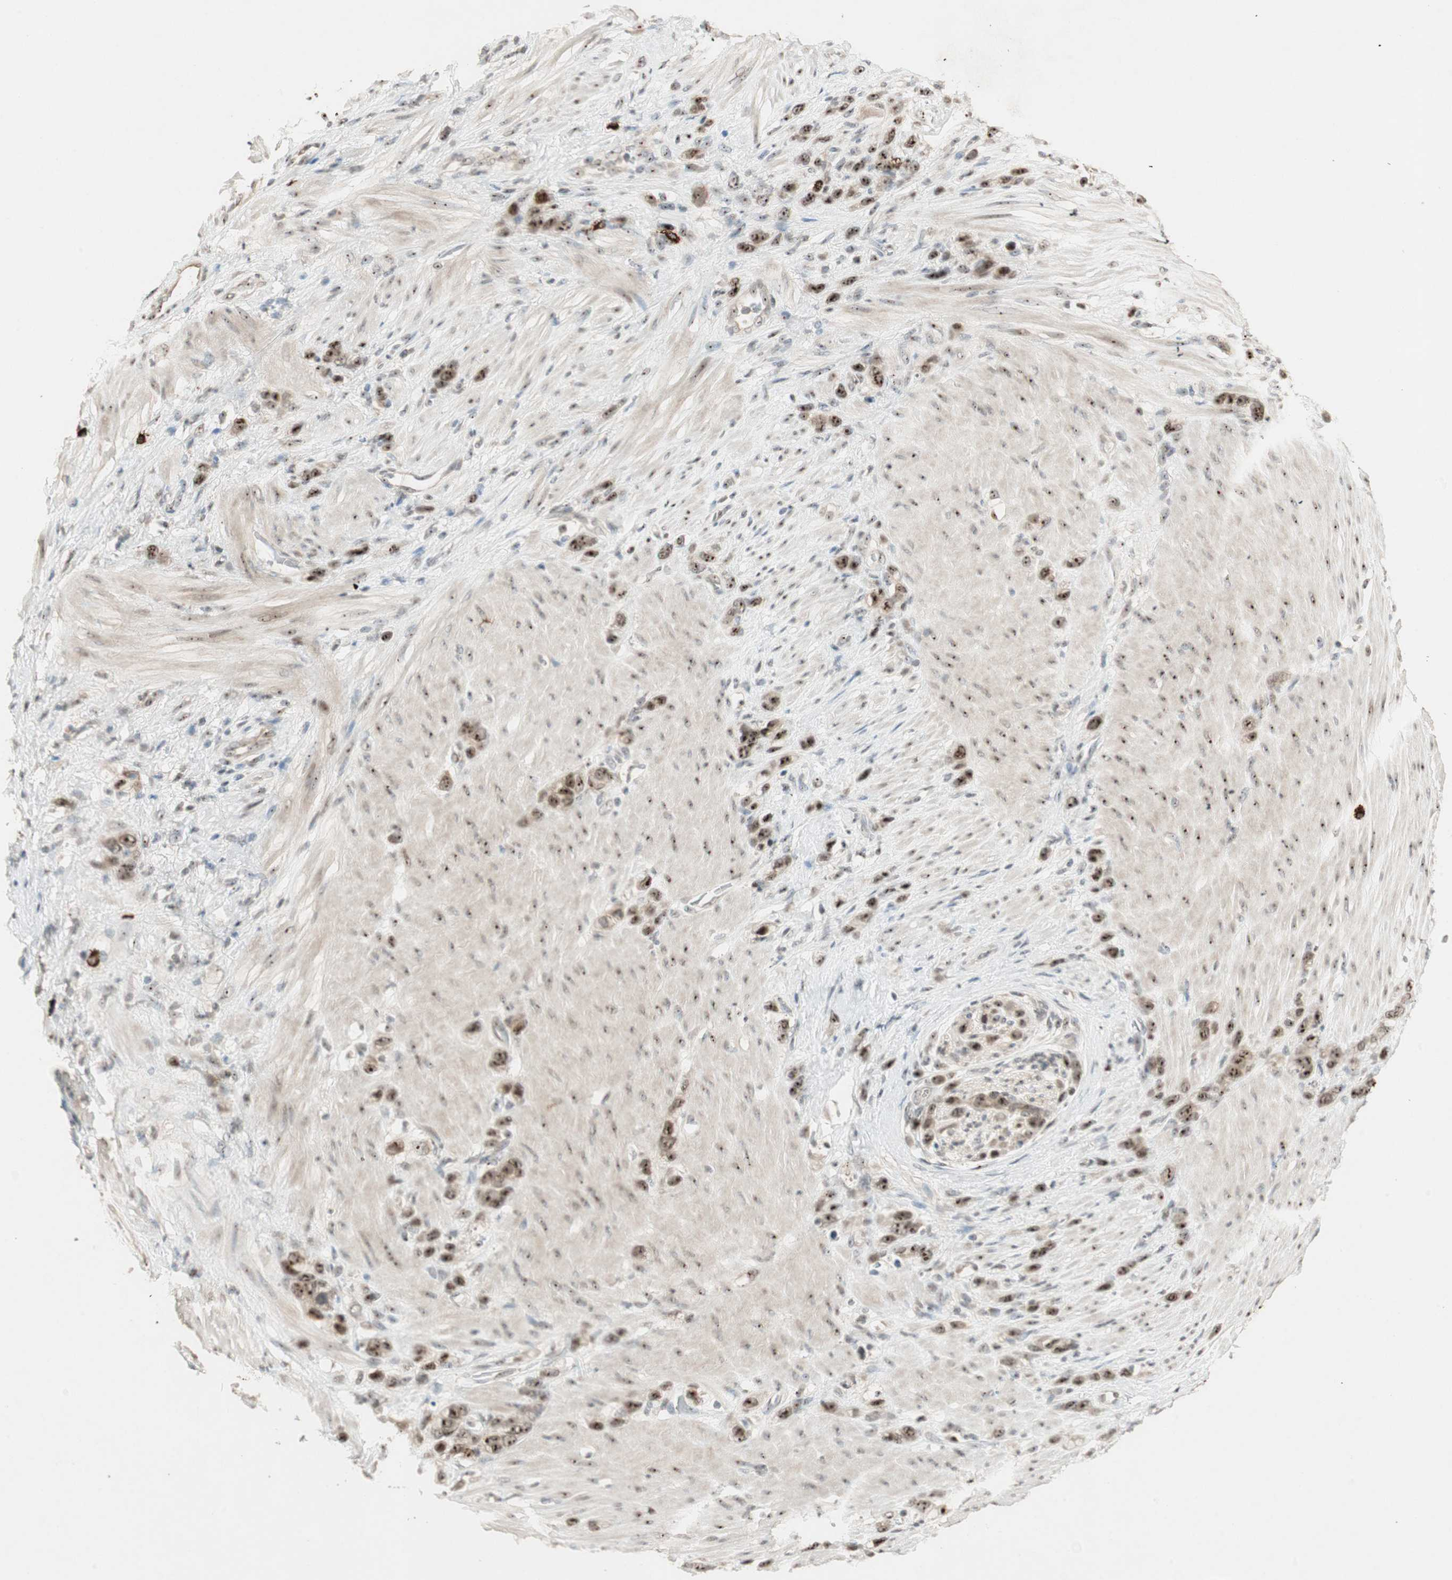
{"staining": {"intensity": "moderate", "quantity": ">75%", "location": "nuclear"}, "tissue": "stomach cancer", "cell_type": "Tumor cells", "image_type": "cancer", "snomed": [{"axis": "morphology", "description": "Normal tissue, NOS"}, {"axis": "morphology", "description": "Adenocarcinoma, NOS"}, {"axis": "morphology", "description": "Adenocarcinoma, High grade"}, {"axis": "topography", "description": "Stomach, upper"}, {"axis": "topography", "description": "Stomach"}], "caption": "A histopathology image of stomach cancer stained for a protein shows moderate nuclear brown staining in tumor cells.", "gene": "ETV4", "patient": {"sex": "female", "age": 65}}